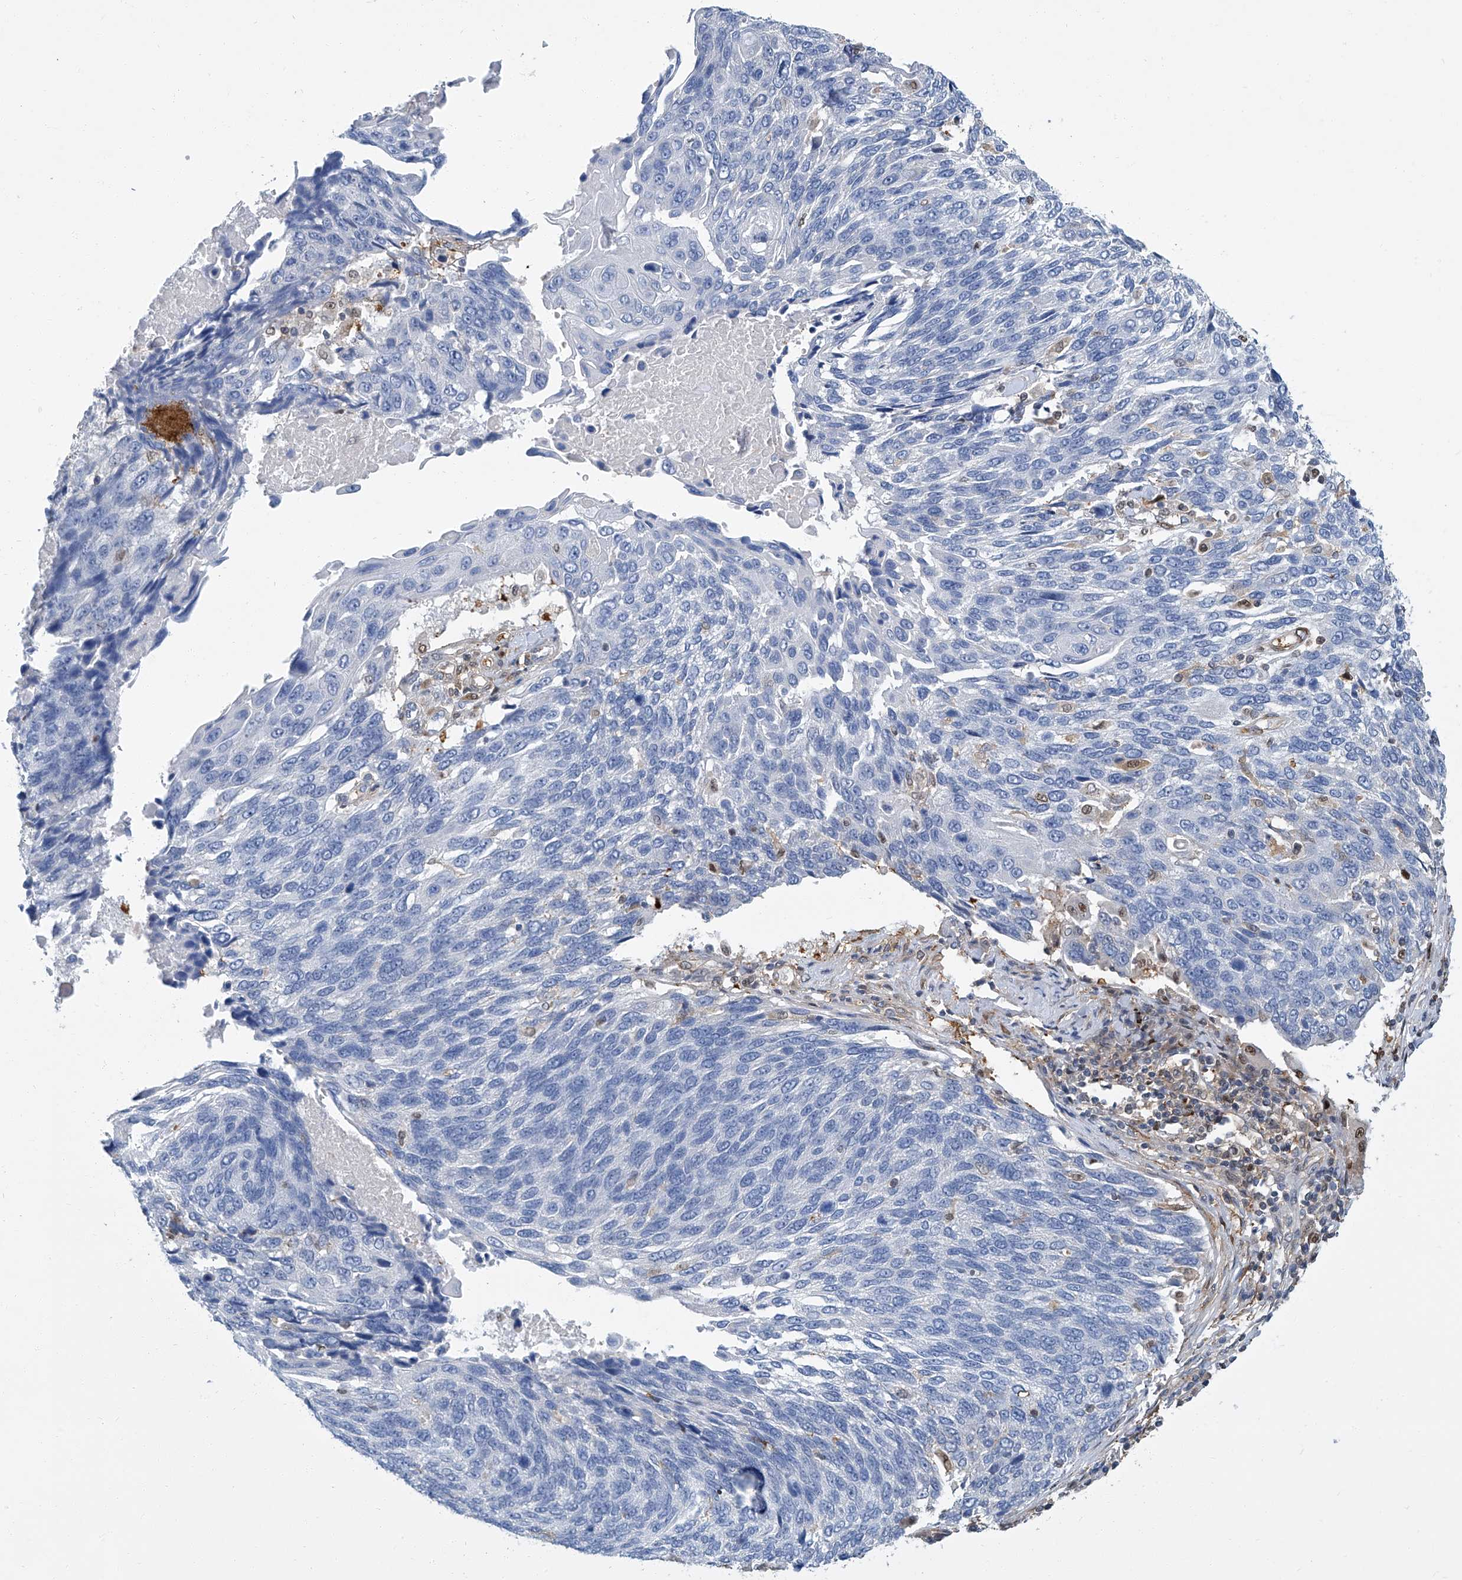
{"staining": {"intensity": "negative", "quantity": "none", "location": "none"}, "tissue": "lung cancer", "cell_type": "Tumor cells", "image_type": "cancer", "snomed": [{"axis": "morphology", "description": "Squamous cell carcinoma, NOS"}, {"axis": "topography", "description": "Lung"}], "caption": "Squamous cell carcinoma (lung) was stained to show a protein in brown. There is no significant staining in tumor cells.", "gene": "PSMB10", "patient": {"sex": "male", "age": 66}}